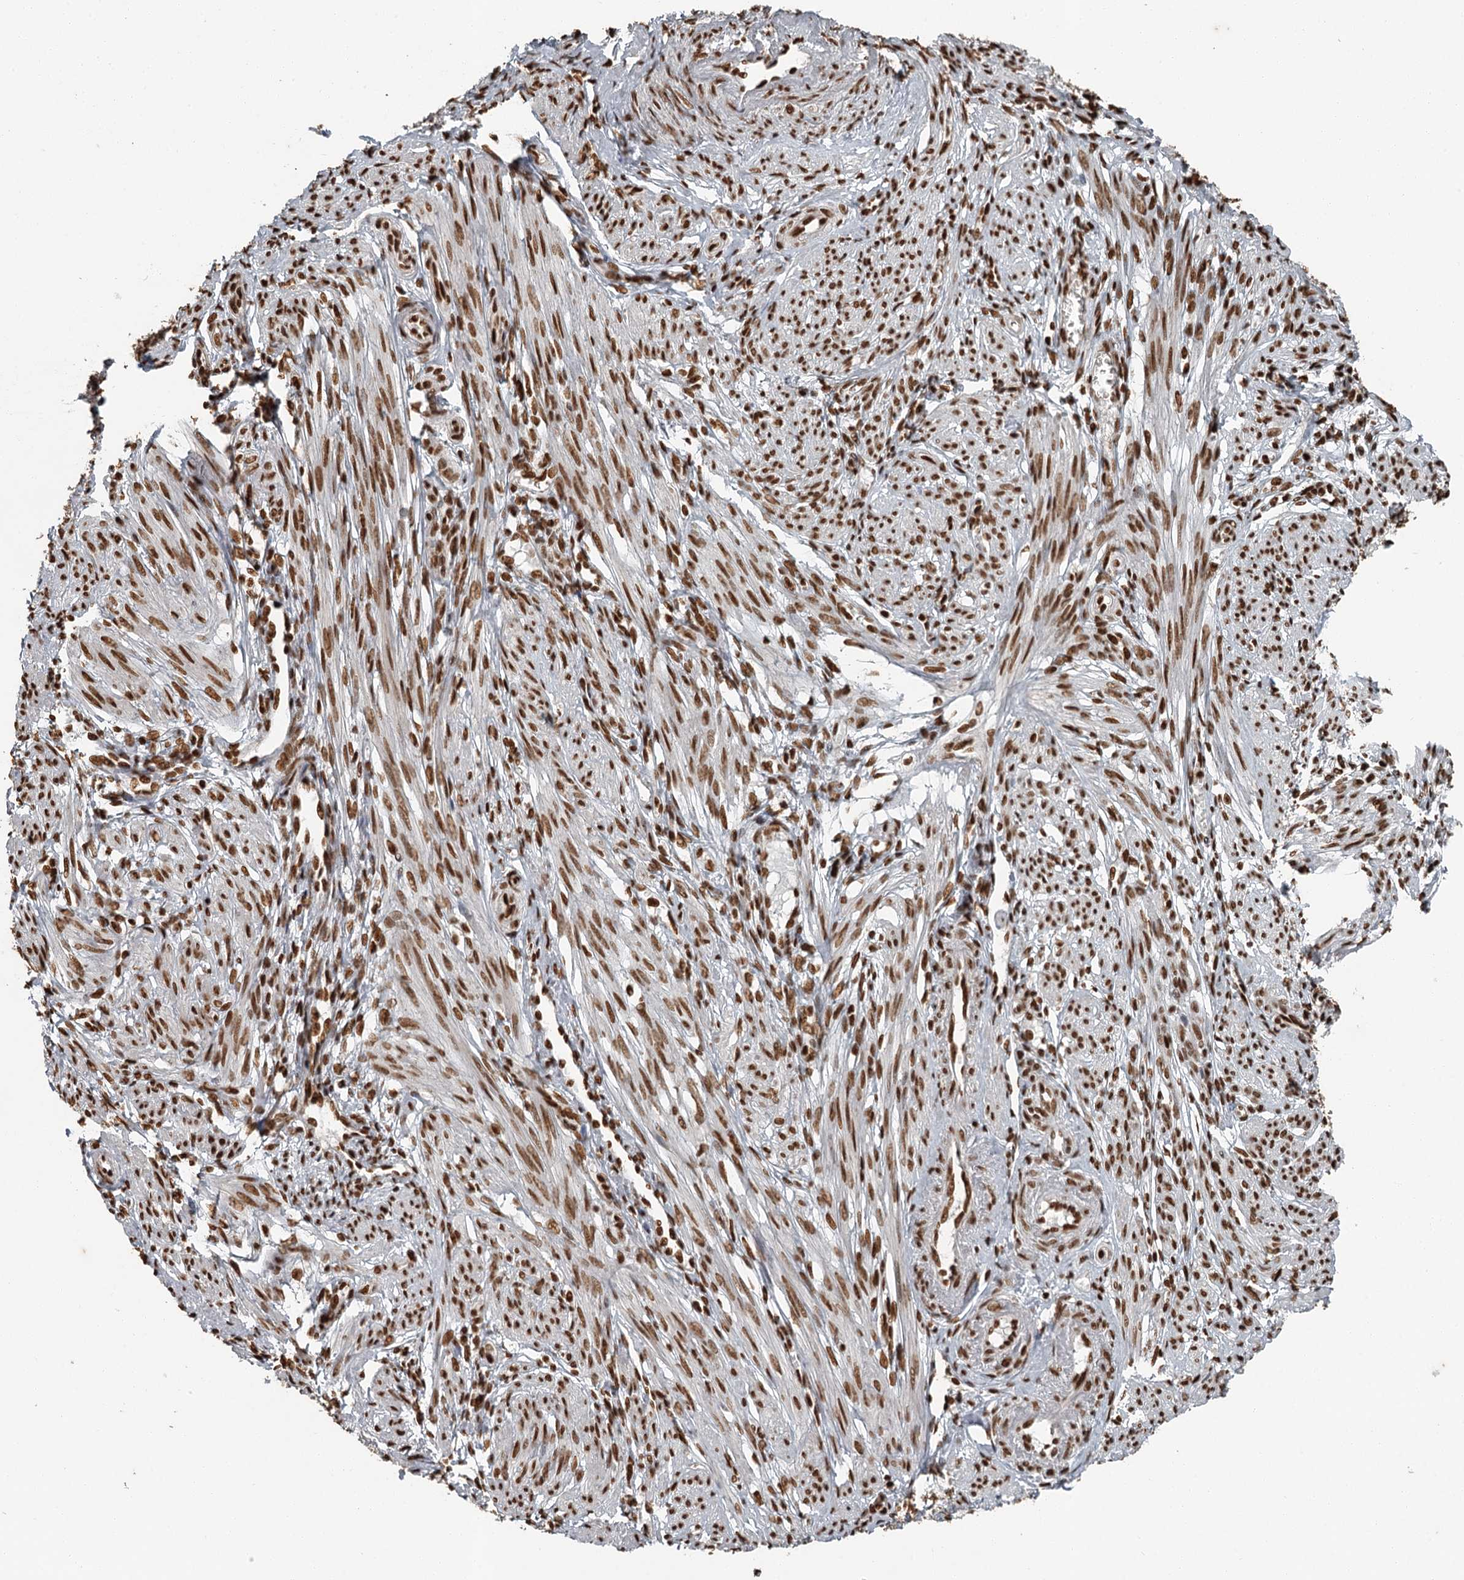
{"staining": {"intensity": "moderate", "quantity": ">75%", "location": "nuclear"}, "tissue": "smooth muscle", "cell_type": "Smooth muscle cells", "image_type": "normal", "snomed": [{"axis": "morphology", "description": "Normal tissue, NOS"}, {"axis": "topography", "description": "Smooth muscle"}], "caption": "Smooth muscle stained for a protein reveals moderate nuclear positivity in smooth muscle cells. (Stains: DAB (3,3'-diaminobenzidine) in brown, nuclei in blue, Microscopy: brightfield microscopy at high magnification).", "gene": "RBBP7", "patient": {"sex": "female", "age": 39}}